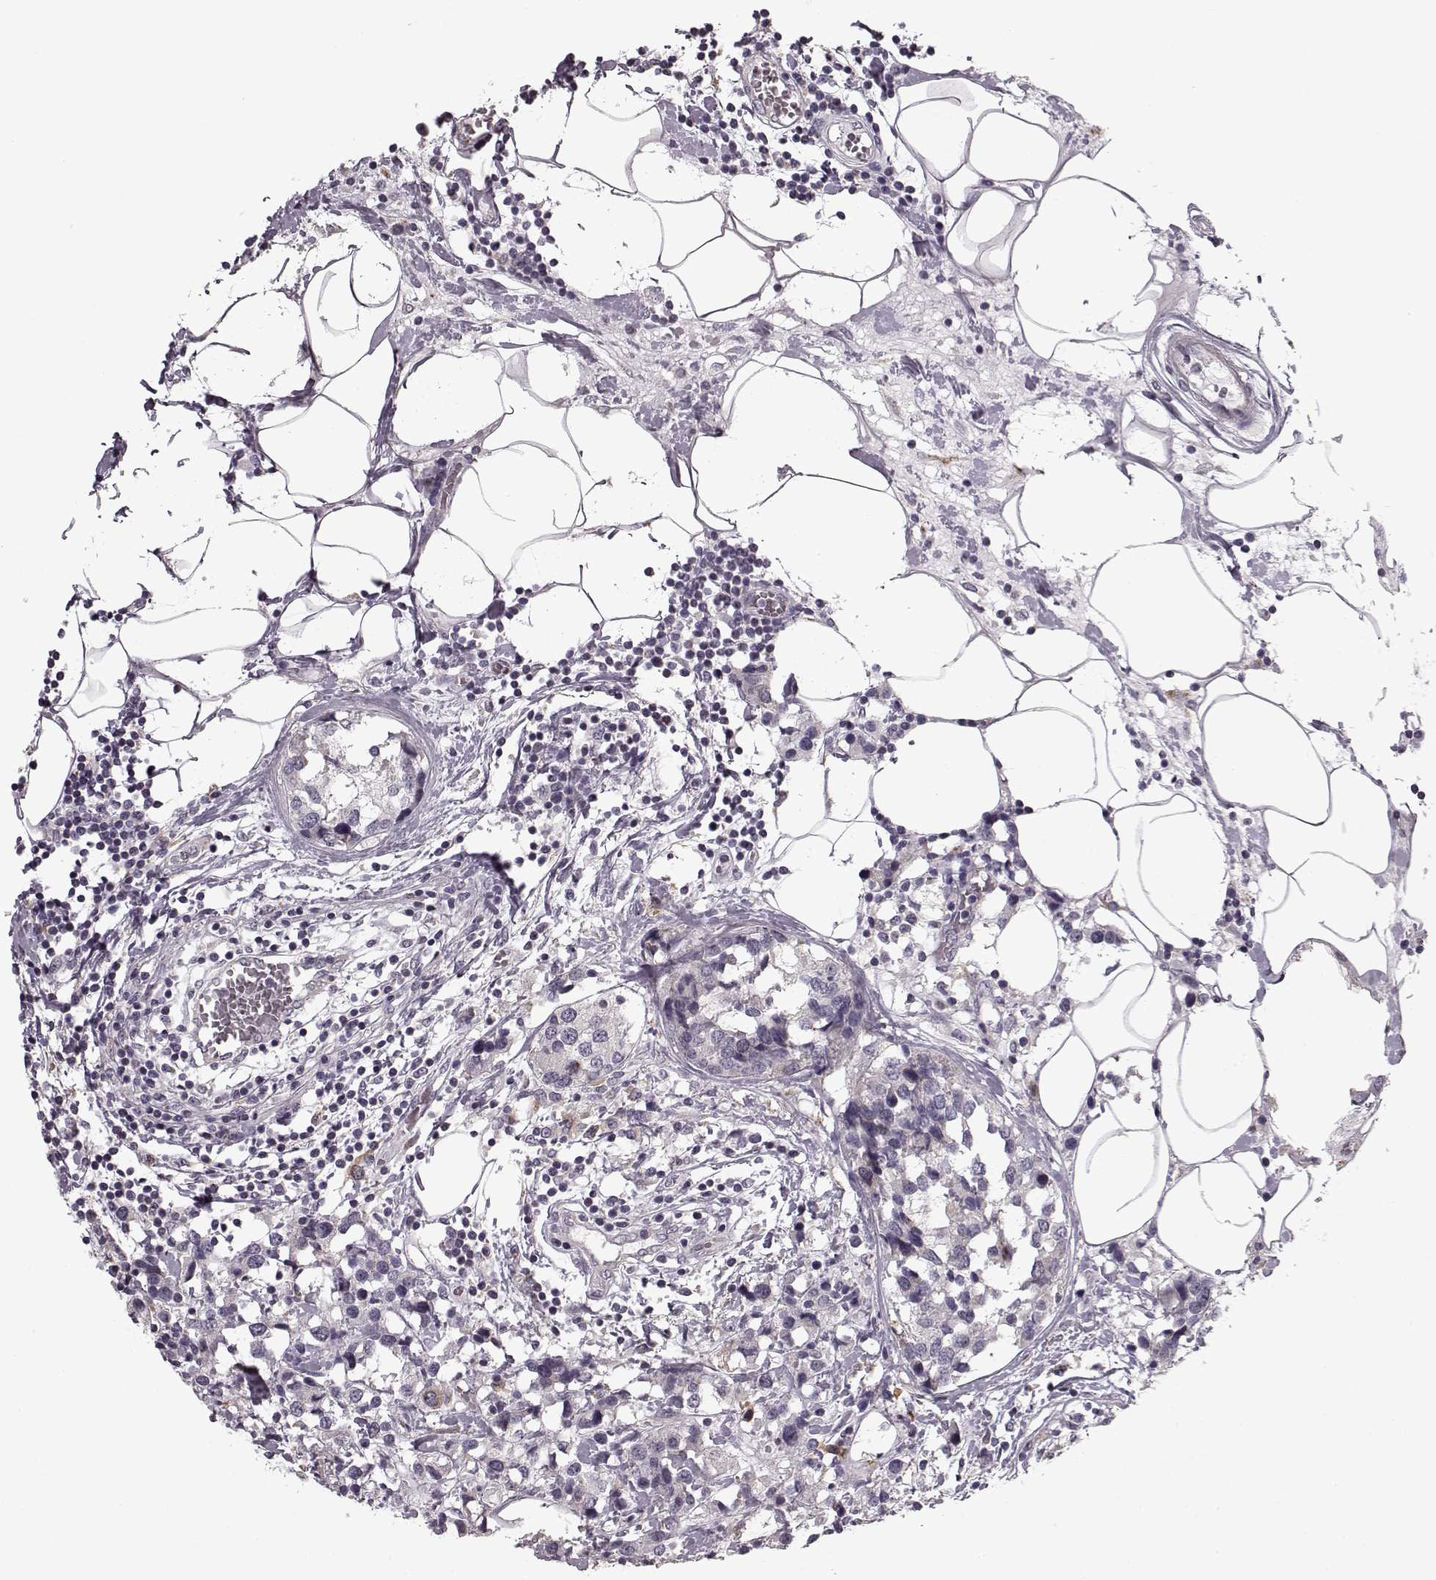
{"staining": {"intensity": "negative", "quantity": "none", "location": "none"}, "tissue": "breast cancer", "cell_type": "Tumor cells", "image_type": "cancer", "snomed": [{"axis": "morphology", "description": "Lobular carcinoma"}, {"axis": "topography", "description": "Breast"}], "caption": "The micrograph reveals no significant positivity in tumor cells of lobular carcinoma (breast).", "gene": "HMMR", "patient": {"sex": "female", "age": 59}}